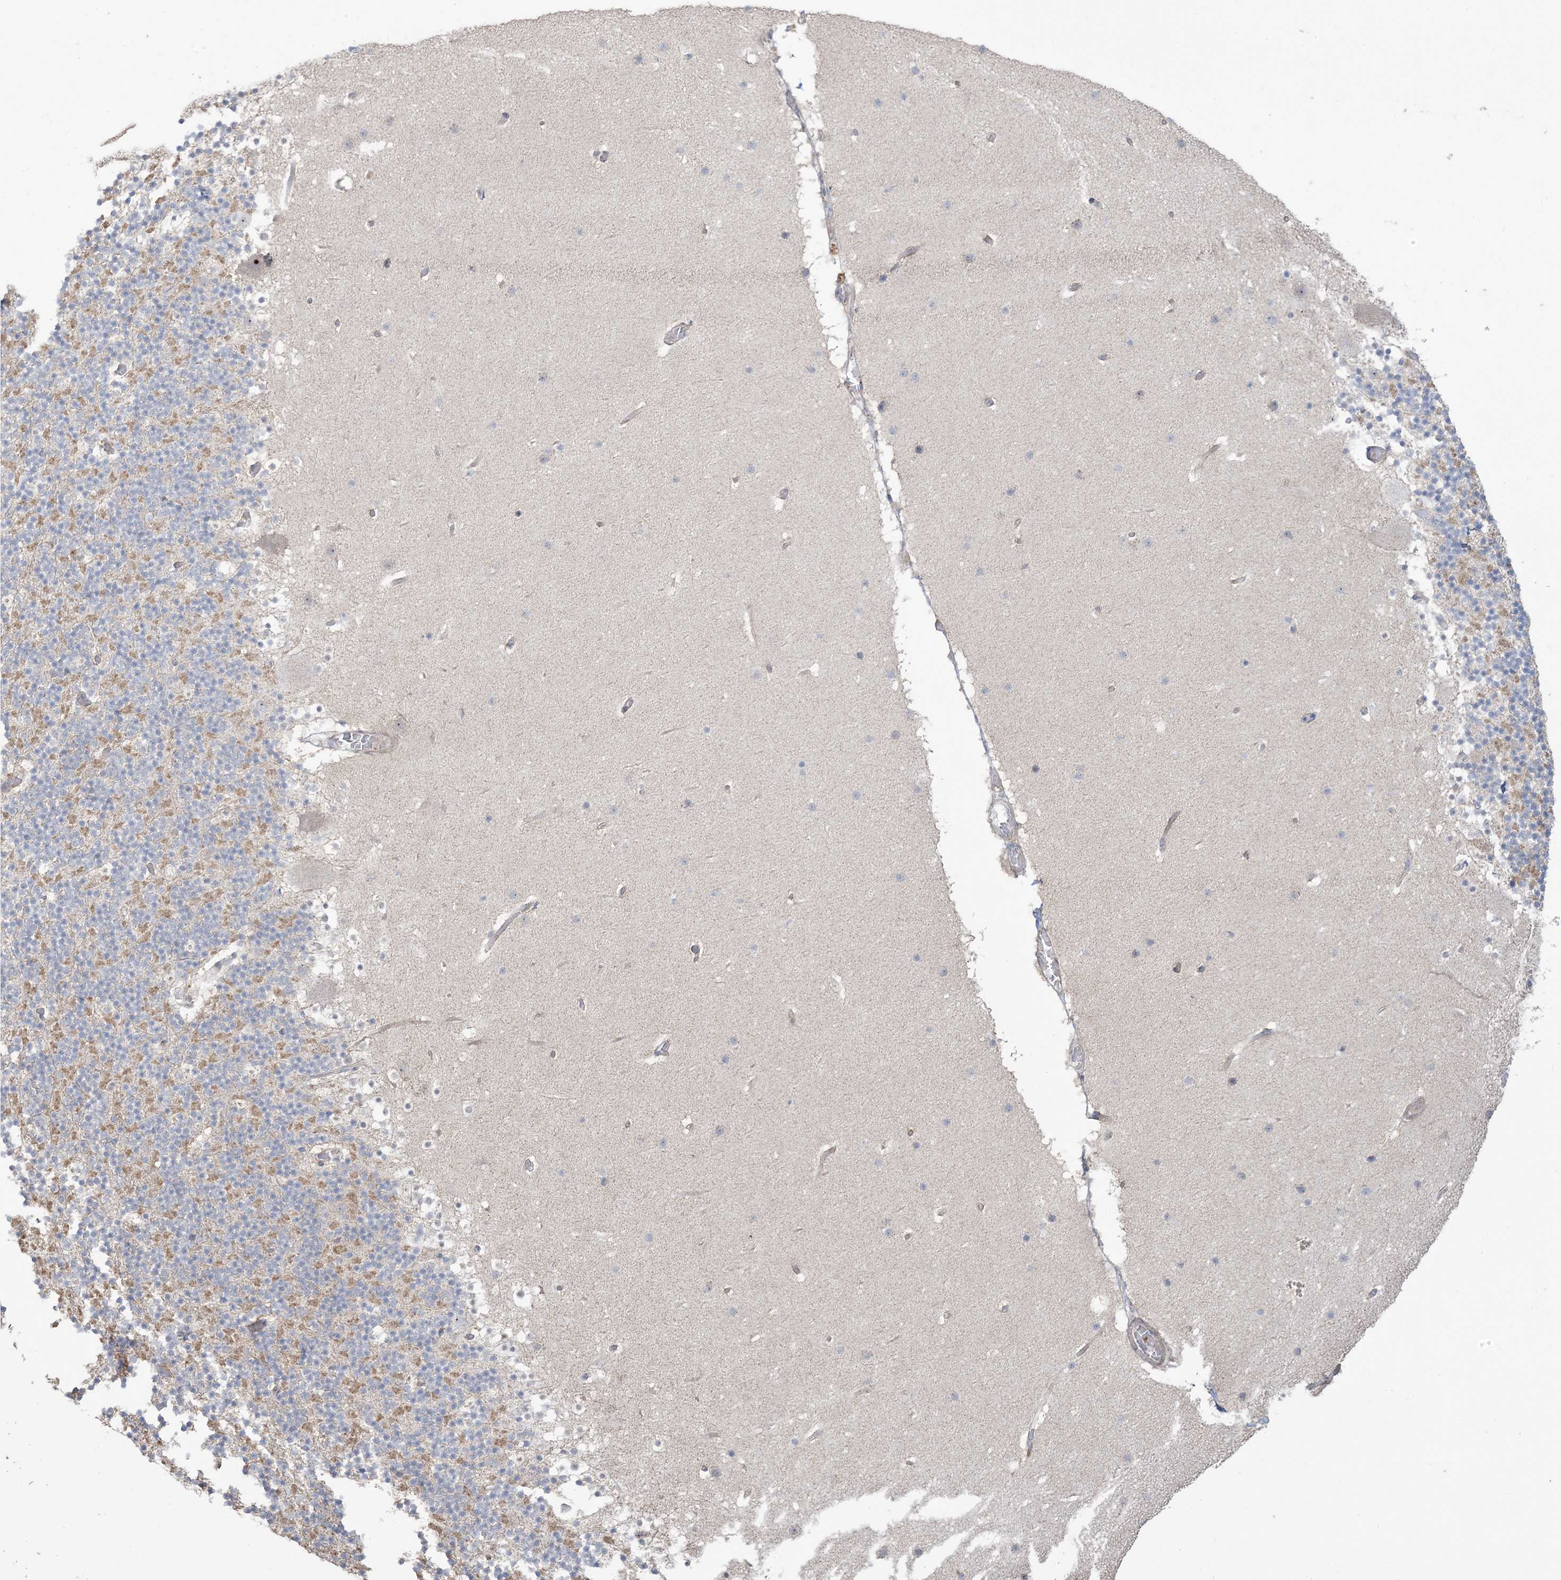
{"staining": {"intensity": "weak", "quantity": "25%-75%", "location": "cytoplasmic/membranous"}, "tissue": "cerebellum", "cell_type": "Cells in granular layer", "image_type": "normal", "snomed": [{"axis": "morphology", "description": "Normal tissue, NOS"}, {"axis": "topography", "description": "Cerebellum"}], "caption": "A photomicrograph of cerebellum stained for a protein displays weak cytoplasmic/membranous brown staining in cells in granular layer. The staining was performed using DAB (3,3'-diaminobenzidine), with brown indicating positive protein expression. Nuclei are stained blue with hematoxylin.", "gene": "KLHL18", "patient": {"sex": "male", "age": 57}}